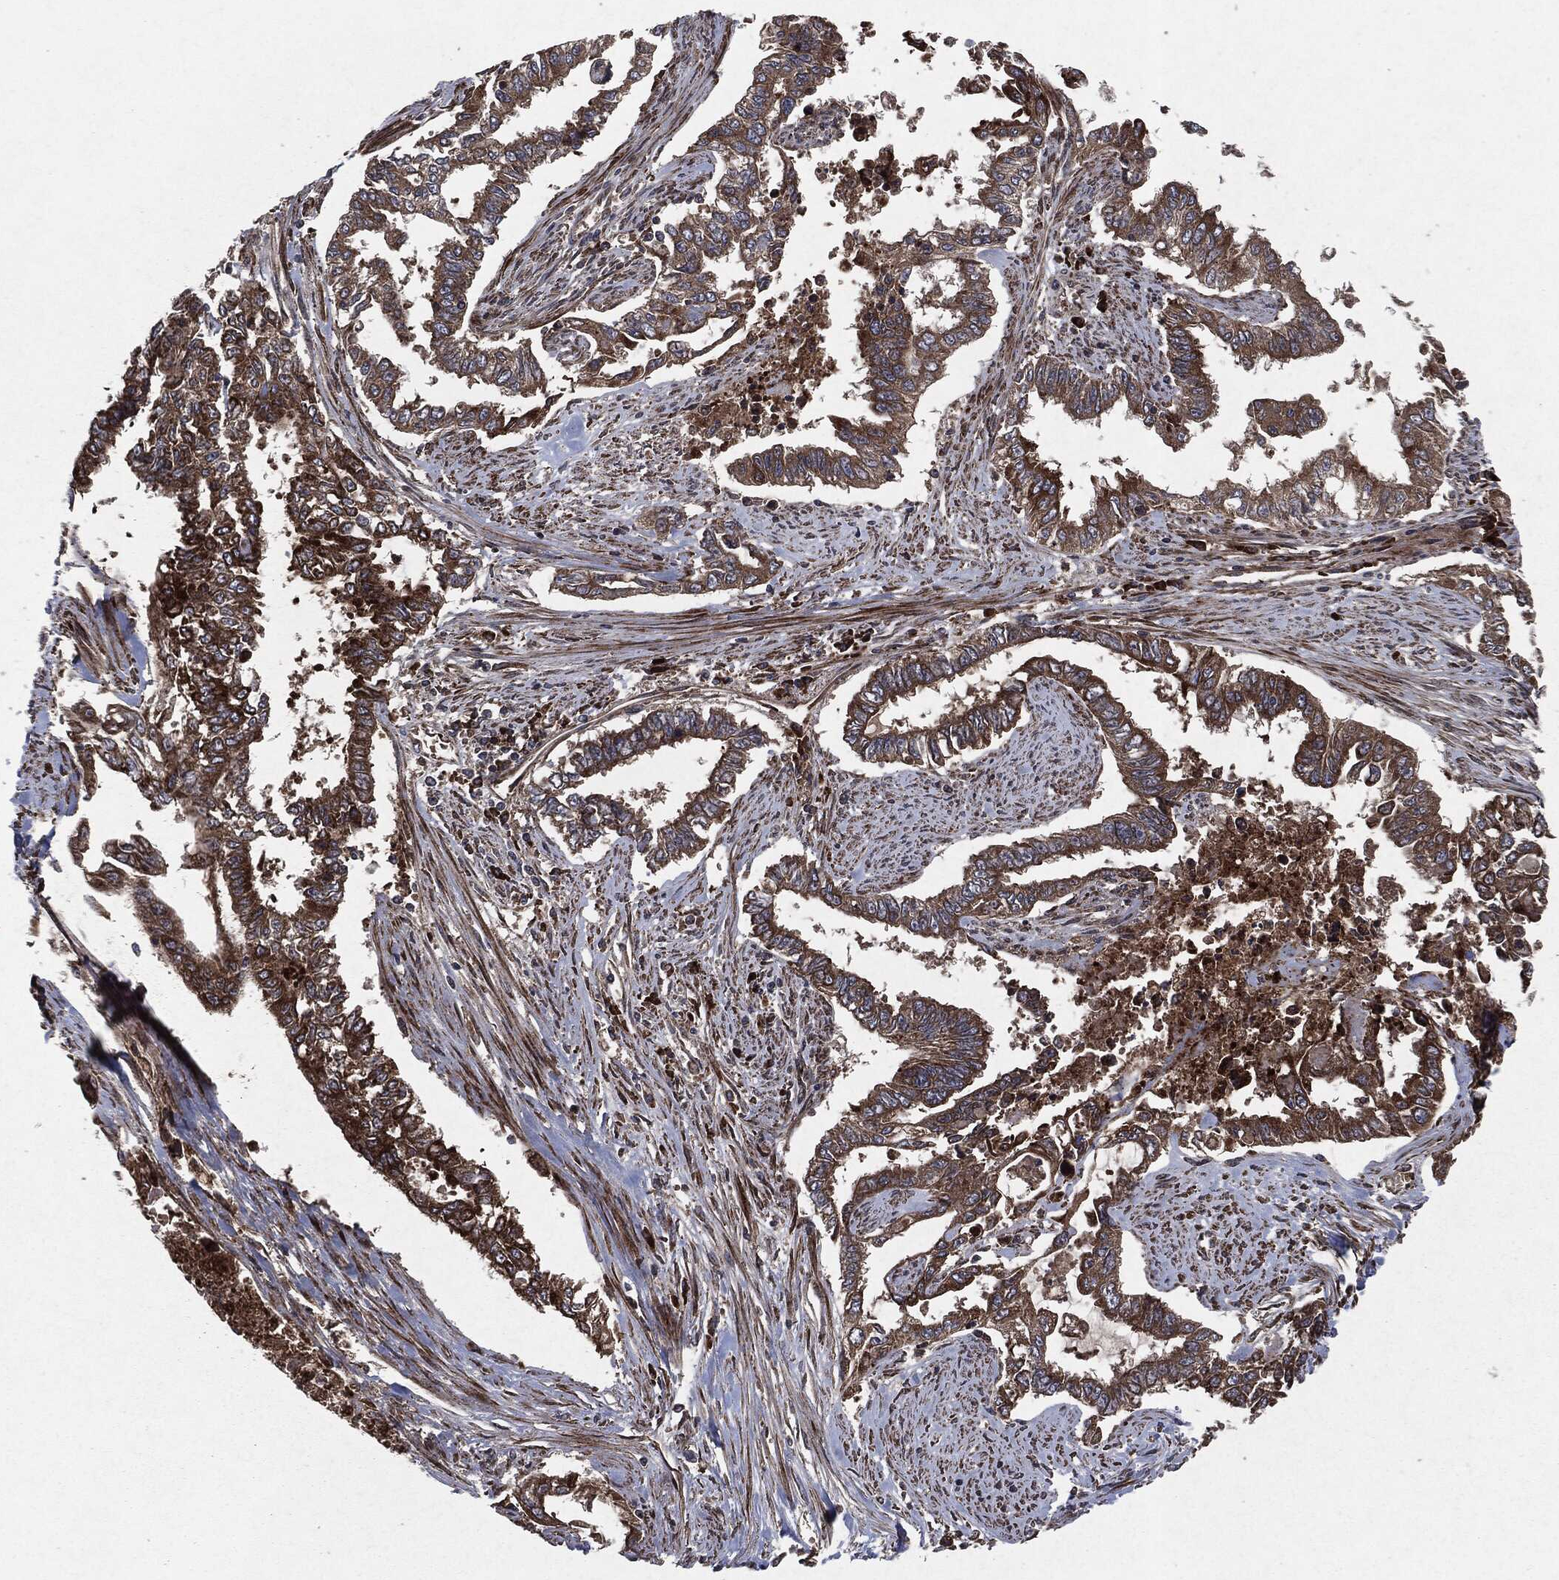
{"staining": {"intensity": "strong", "quantity": "25%-75%", "location": "cytoplasmic/membranous"}, "tissue": "endometrial cancer", "cell_type": "Tumor cells", "image_type": "cancer", "snomed": [{"axis": "morphology", "description": "Adenocarcinoma, NOS"}, {"axis": "topography", "description": "Uterus"}], "caption": "A high amount of strong cytoplasmic/membranous positivity is seen in about 25%-75% of tumor cells in endometrial cancer tissue.", "gene": "RAF1", "patient": {"sex": "female", "age": 59}}